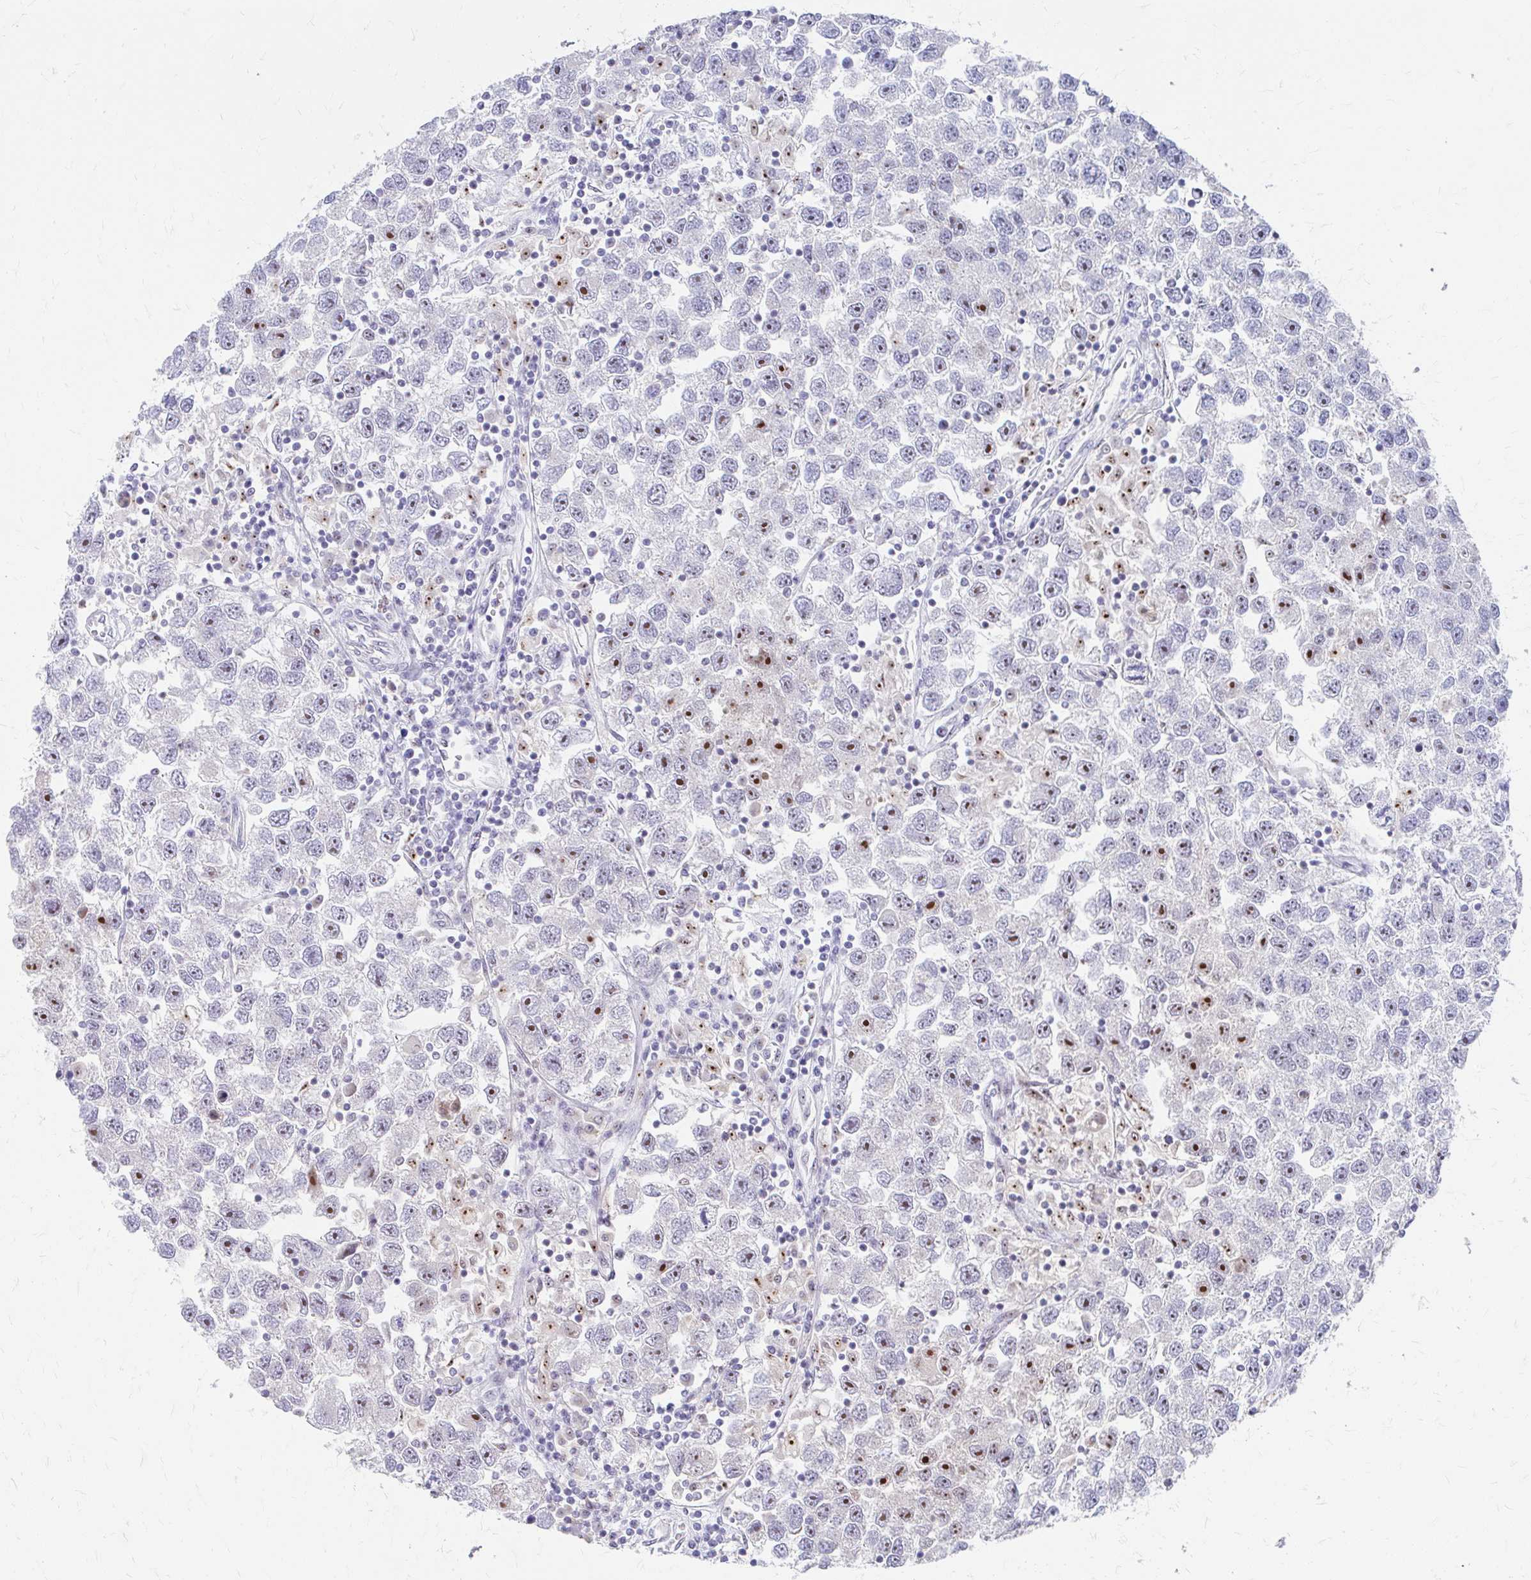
{"staining": {"intensity": "moderate", "quantity": "<25%", "location": "nuclear"}, "tissue": "testis cancer", "cell_type": "Tumor cells", "image_type": "cancer", "snomed": [{"axis": "morphology", "description": "Seminoma, NOS"}, {"axis": "topography", "description": "Testis"}], "caption": "Immunohistochemical staining of testis seminoma exhibits low levels of moderate nuclear positivity in about <25% of tumor cells.", "gene": "GTF2H1", "patient": {"sex": "male", "age": 26}}